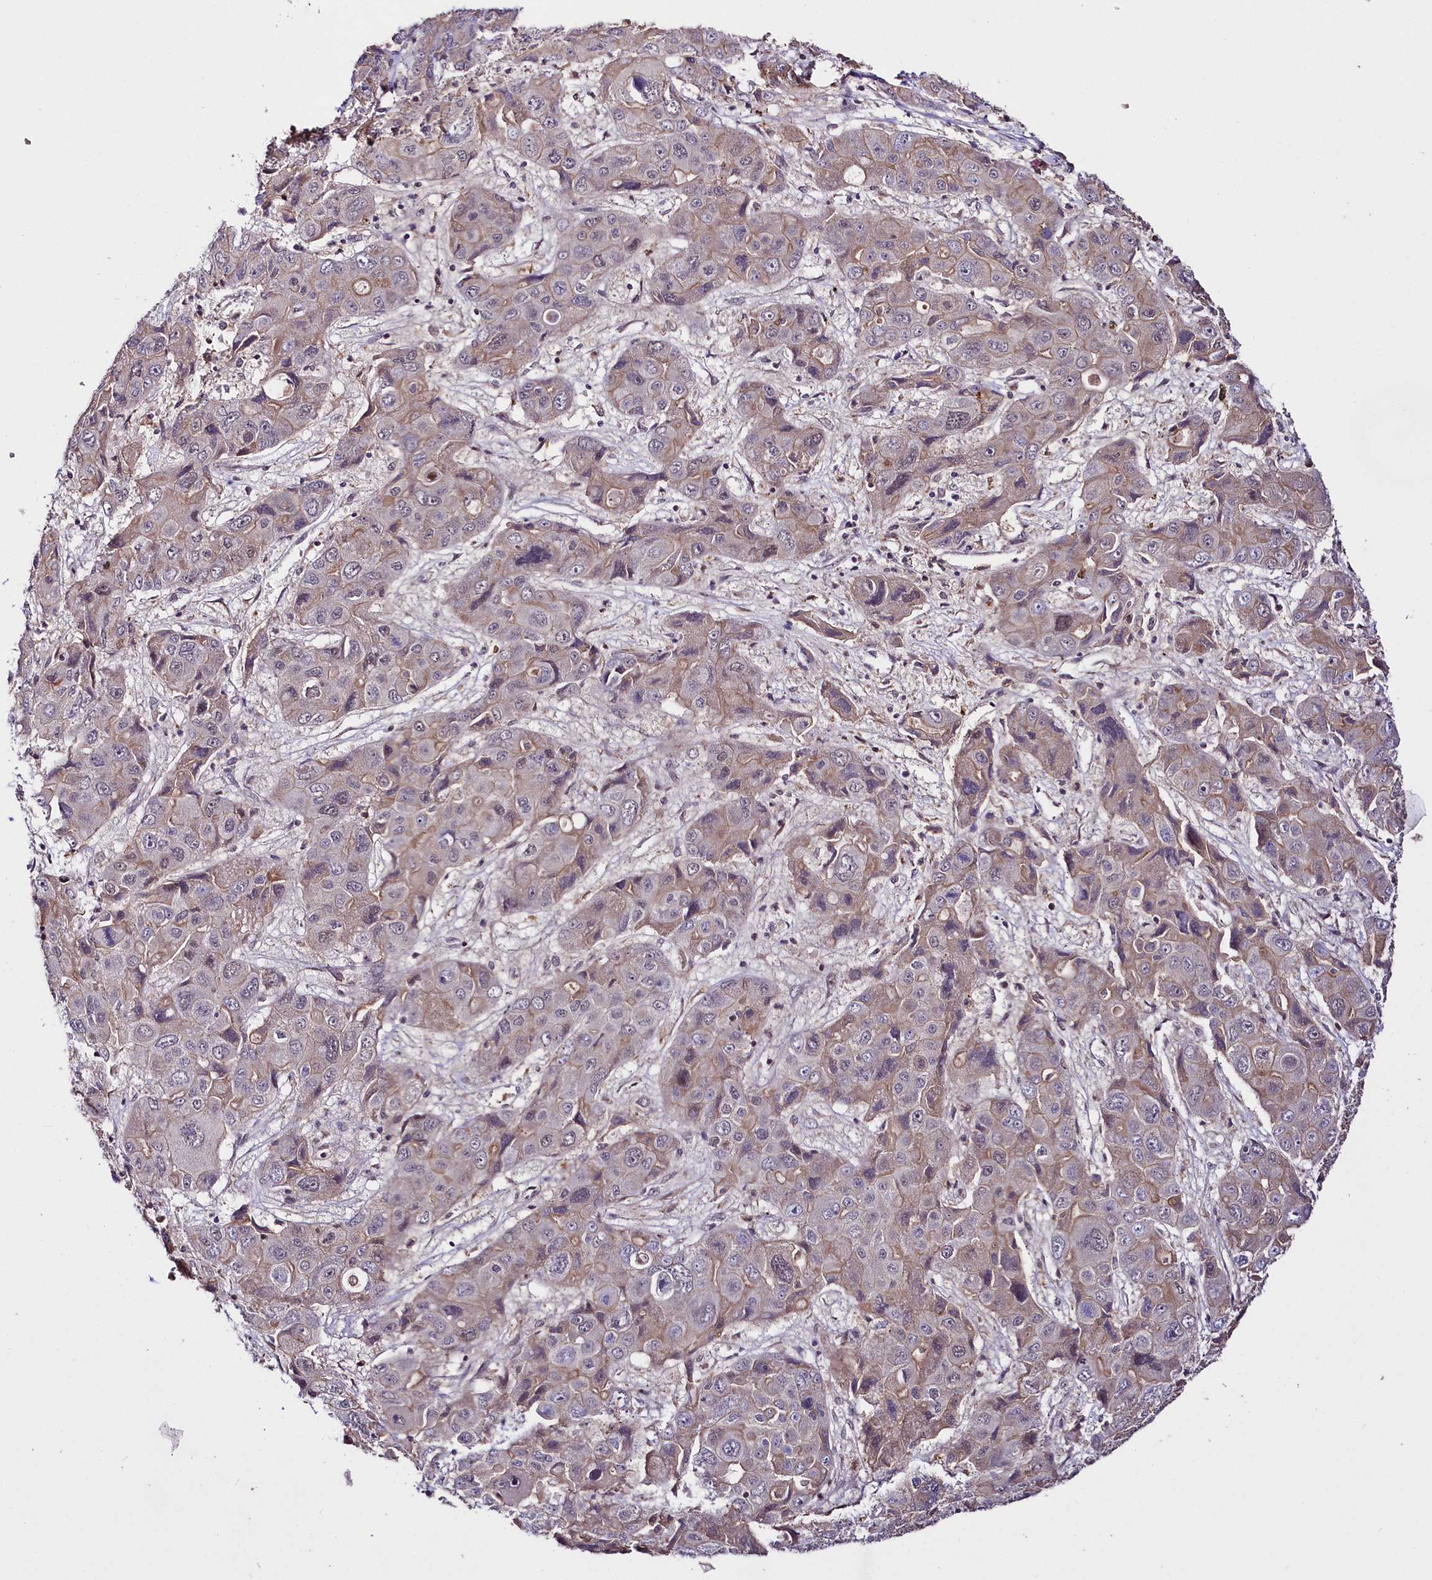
{"staining": {"intensity": "moderate", "quantity": "<25%", "location": "cytoplasmic/membranous"}, "tissue": "liver cancer", "cell_type": "Tumor cells", "image_type": "cancer", "snomed": [{"axis": "morphology", "description": "Cholangiocarcinoma"}, {"axis": "topography", "description": "Liver"}], "caption": "A brown stain shows moderate cytoplasmic/membranous staining of a protein in human cholangiocarcinoma (liver) tumor cells.", "gene": "TAFAZZIN", "patient": {"sex": "male", "age": 67}}